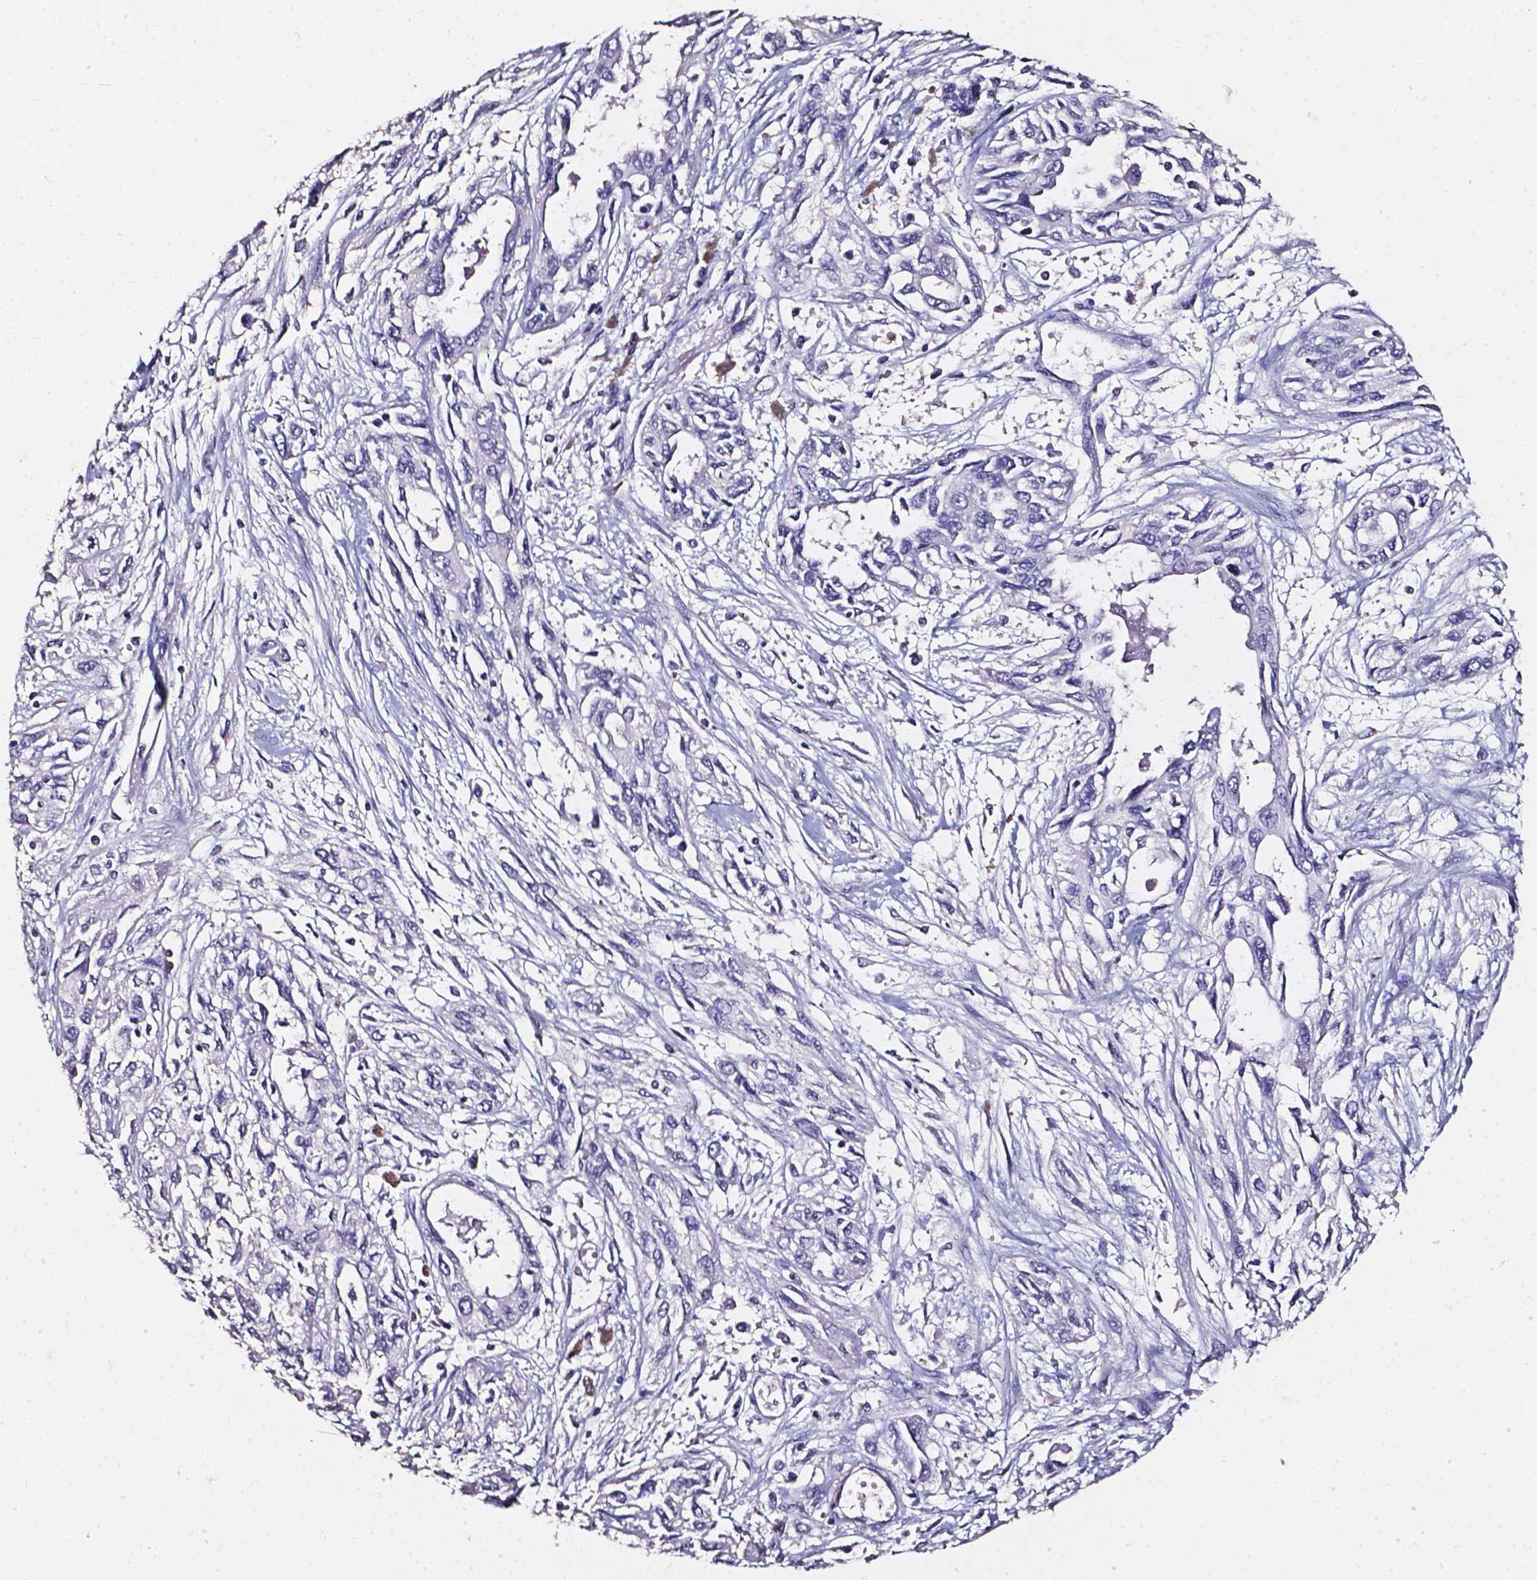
{"staining": {"intensity": "negative", "quantity": "none", "location": "none"}, "tissue": "pancreatic cancer", "cell_type": "Tumor cells", "image_type": "cancer", "snomed": [{"axis": "morphology", "description": "Adenocarcinoma, NOS"}, {"axis": "topography", "description": "Pancreas"}], "caption": "Protein analysis of pancreatic adenocarcinoma reveals no significant staining in tumor cells.", "gene": "AKR1B10", "patient": {"sex": "female", "age": 55}}